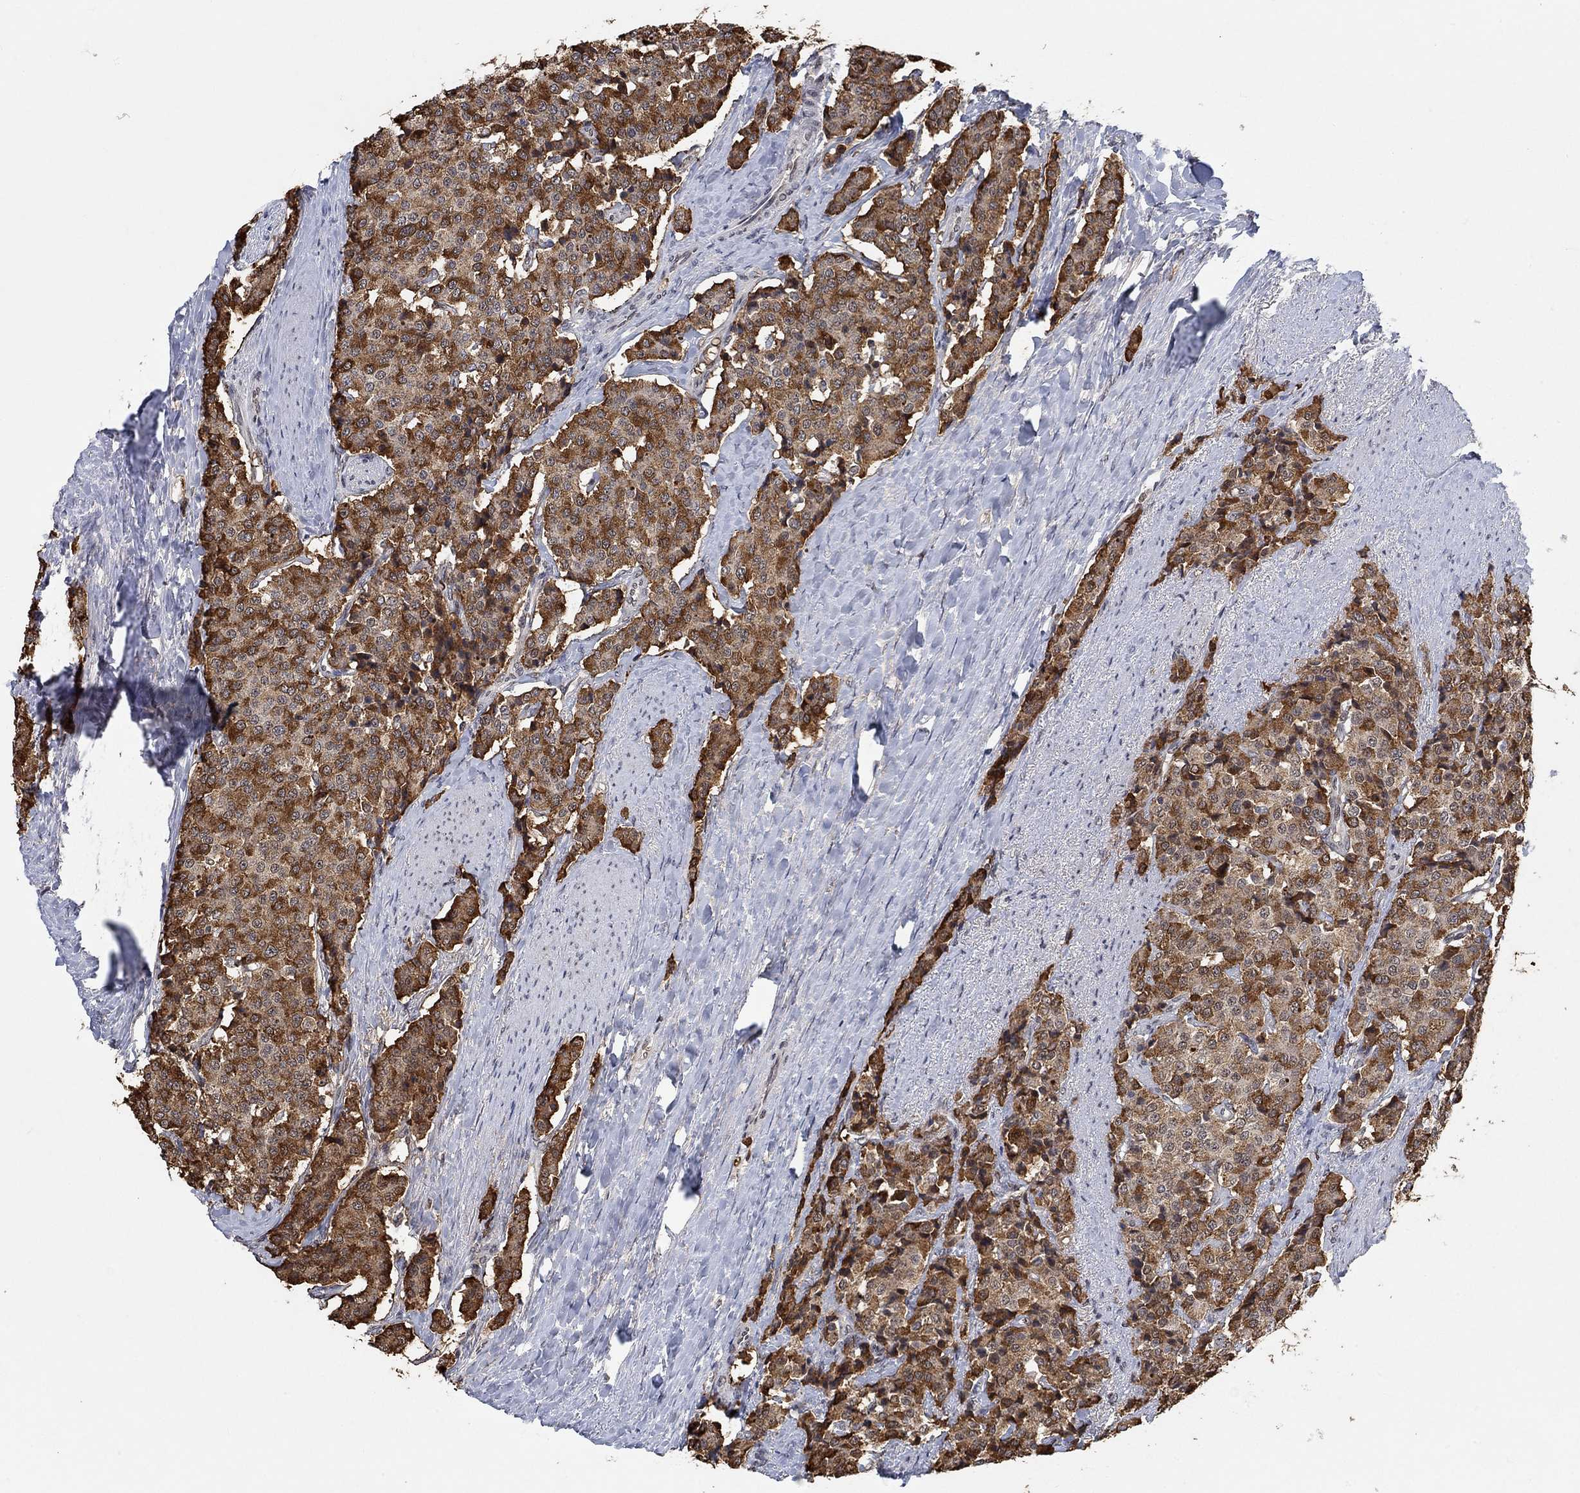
{"staining": {"intensity": "strong", "quantity": "25%-75%", "location": "cytoplasmic/membranous"}, "tissue": "carcinoid", "cell_type": "Tumor cells", "image_type": "cancer", "snomed": [{"axis": "morphology", "description": "Carcinoid, malignant, NOS"}, {"axis": "topography", "description": "Small intestine"}], "caption": "Immunohistochemical staining of human carcinoid (malignant) shows high levels of strong cytoplasmic/membranous protein expression in approximately 25%-75% of tumor cells. Using DAB (brown) and hematoxylin (blue) stains, captured at high magnification using brightfield microscopy.", "gene": "THAP8", "patient": {"sex": "female", "age": 58}}